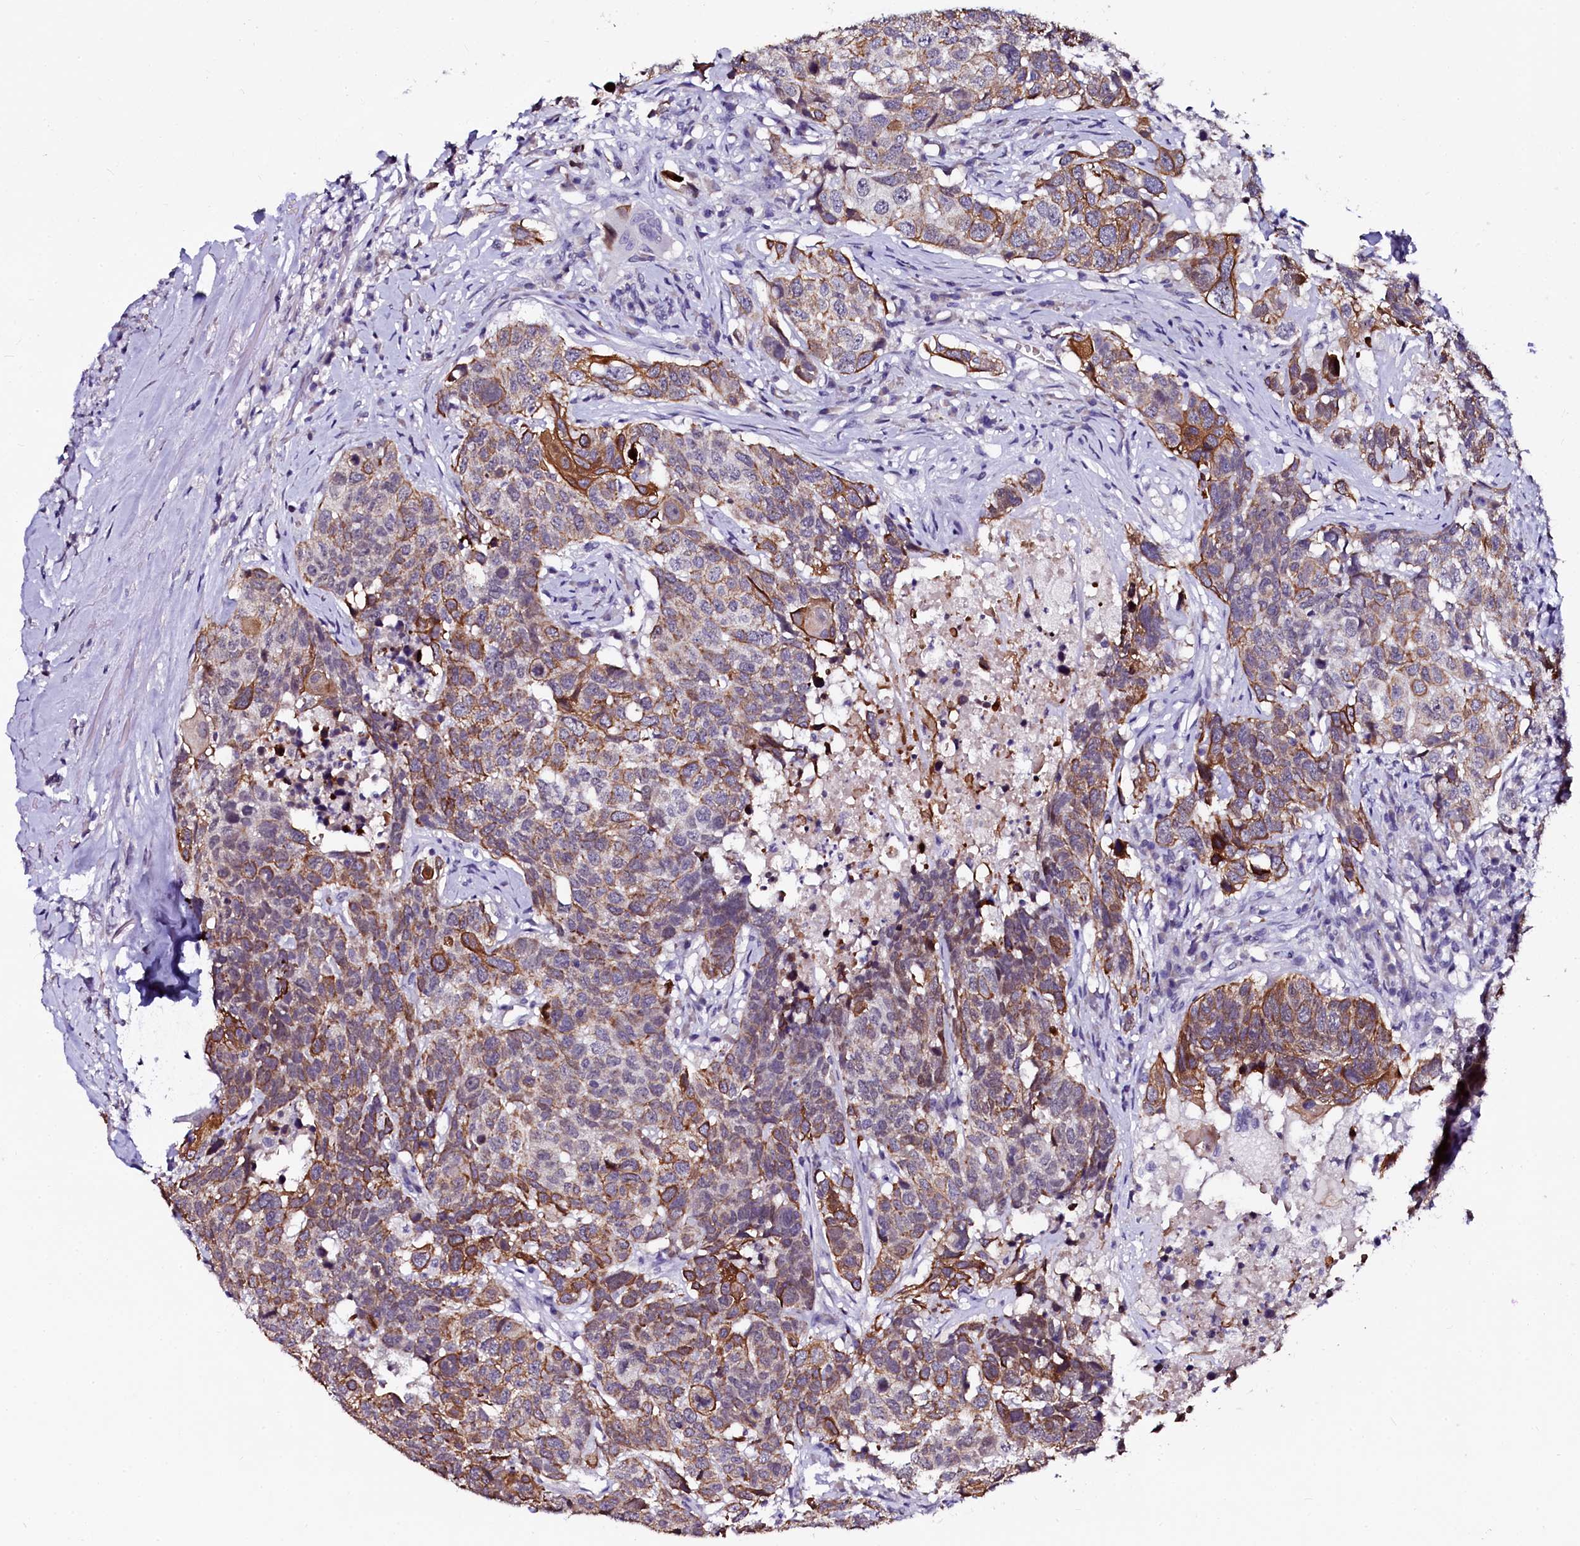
{"staining": {"intensity": "moderate", "quantity": "25%-75%", "location": "cytoplasmic/membranous"}, "tissue": "head and neck cancer", "cell_type": "Tumor cells", "image_type": "cancer", "snomed": [{"axis": "morphology", "description": "Squamous cell carcinoma, NOS"}, {"axis": "topography", "description": "Head-Neck"}], "caption": "A brown stain shows moderate cytoplasmic/membranous expression of a protein in head and neck squamous cell carcinoma tumor cells.", "gene": "CTDSPL2", "patient": {"sex": "male", "age": 66}}